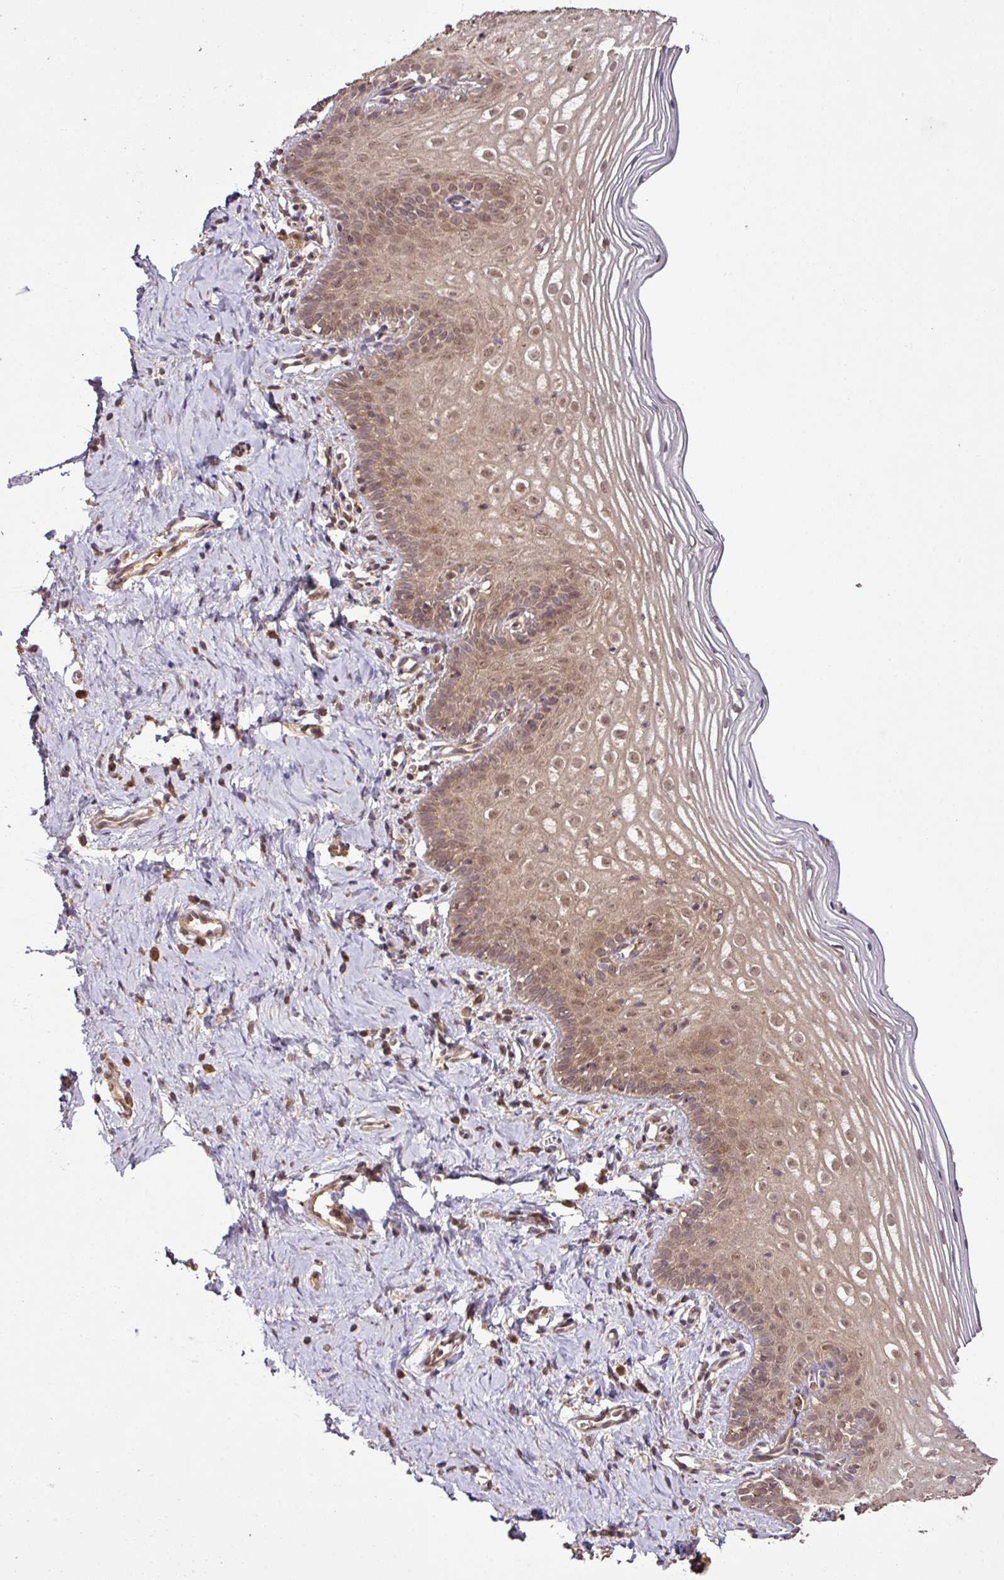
{"staining": {"intensity": "strong", "quantity": ">75%", "location": "cytoplasmic/membranous"}, "tissue": "cervix", "cell_type": "Glandular cells", "image_type": "normal", "snomed": [{"axis": "morphology", "description": "Normal tissue, NOS"}, {"axis": "topography", "description": "Cervix"}], "caption": "Cervix stained with a brown dye reveals strong cytoplasmic/membranous positive positivity in about >75% of glandular cells.", "gene": "FAIM", "patient": {"sex": "female", "age": 44}}